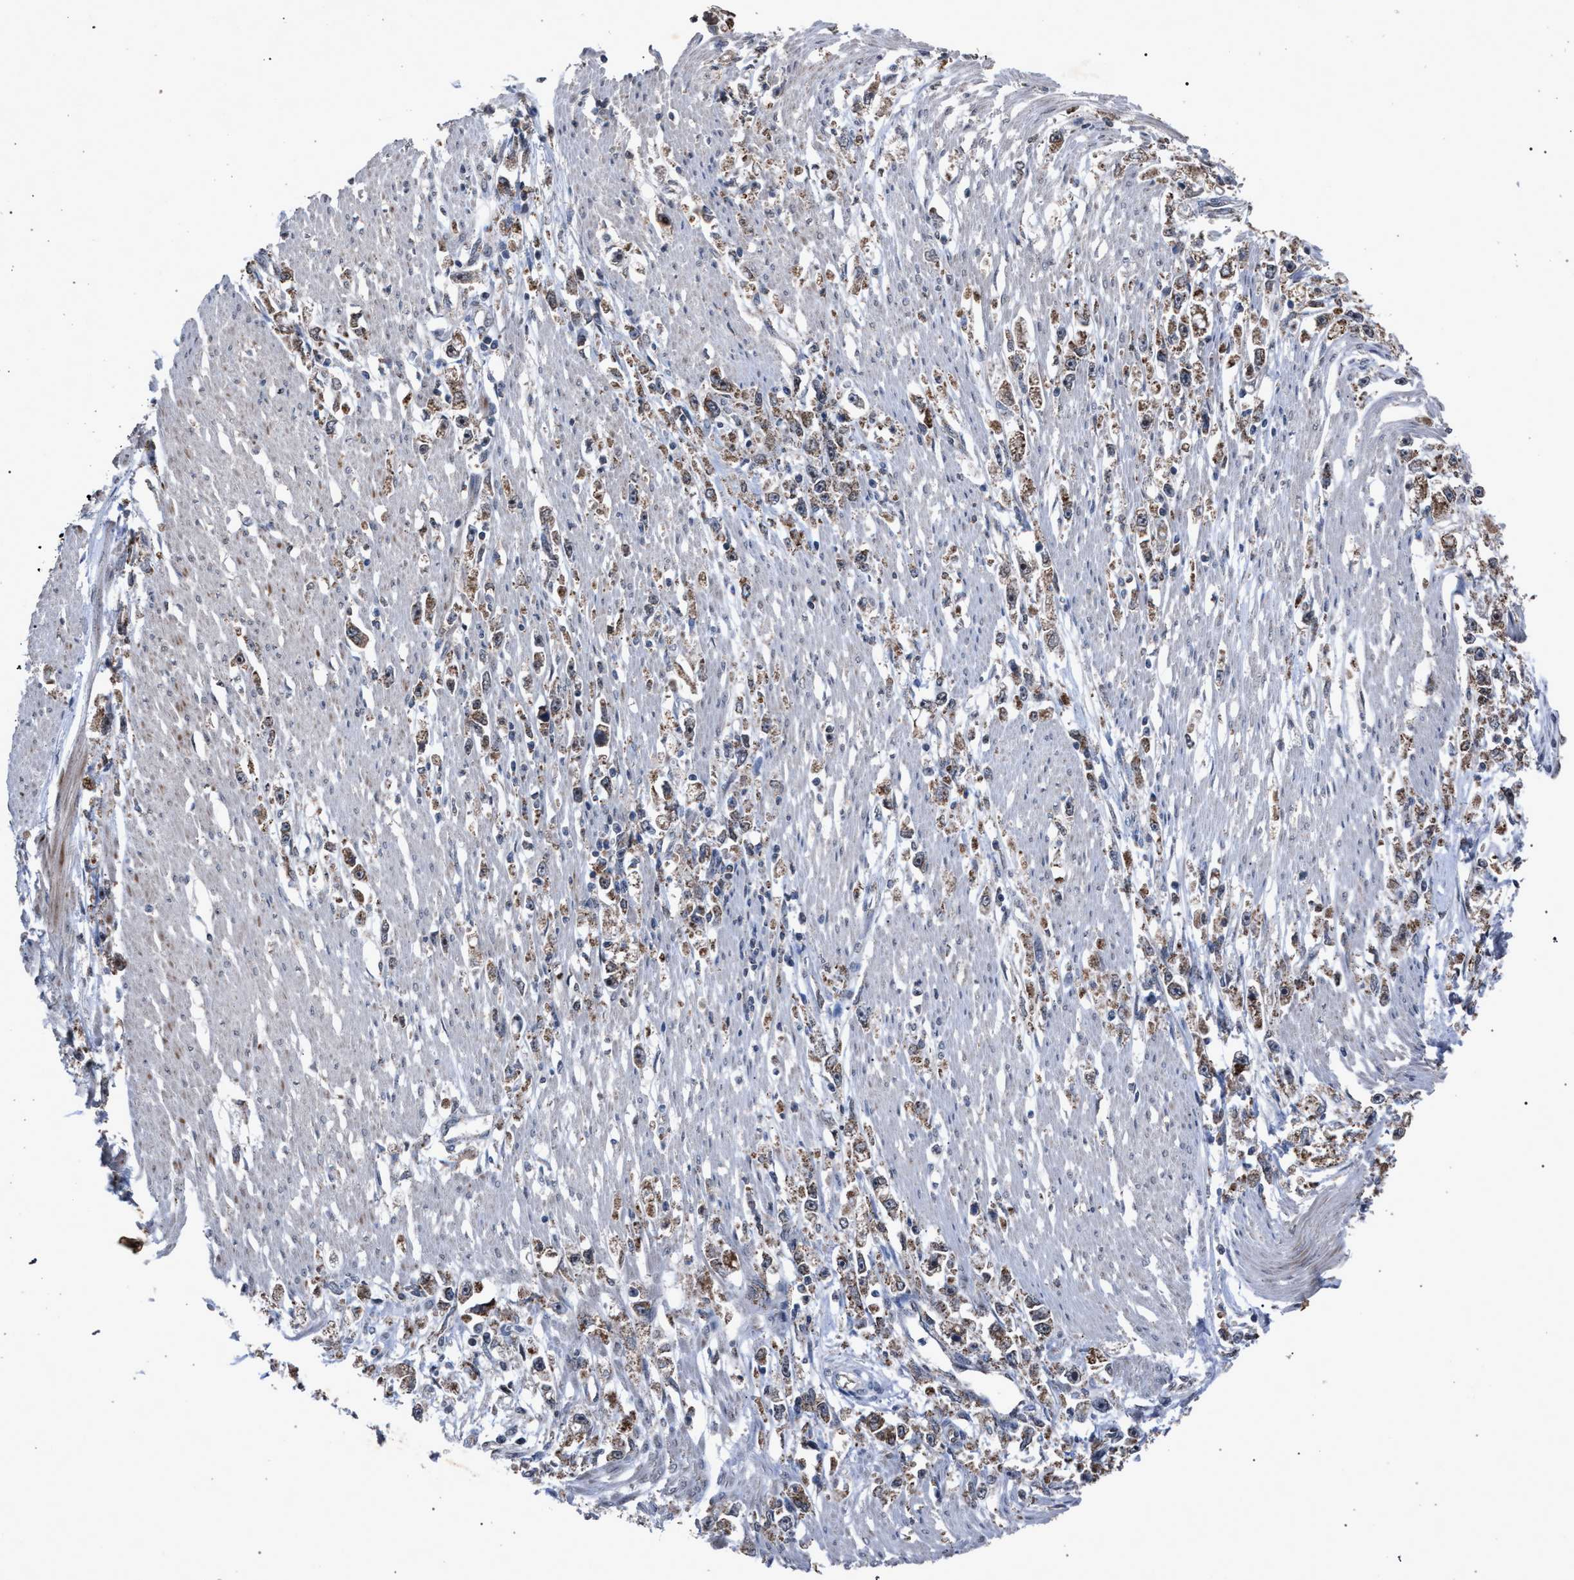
{"staining": {"intensity": "weak", "quantity": ">75%", "location": "cytoplasmic/membranous"}, "tissue": "stomach cancer", "cell_type": "Tumor cells", "image_type": "cancer", "snomed": [{"axis": "morphology", "description": "Adenocarcinoma, NOS"}, {"axis": "topography", "description": "Stomach"}], "caption": "Stomach adenocarcinoma tissue reveals weak cytoplasmic/membranous positivity in about >75% of tumor cells", "gene": "HSD17B4", "patient": {"sex": "female", "age": 59}}